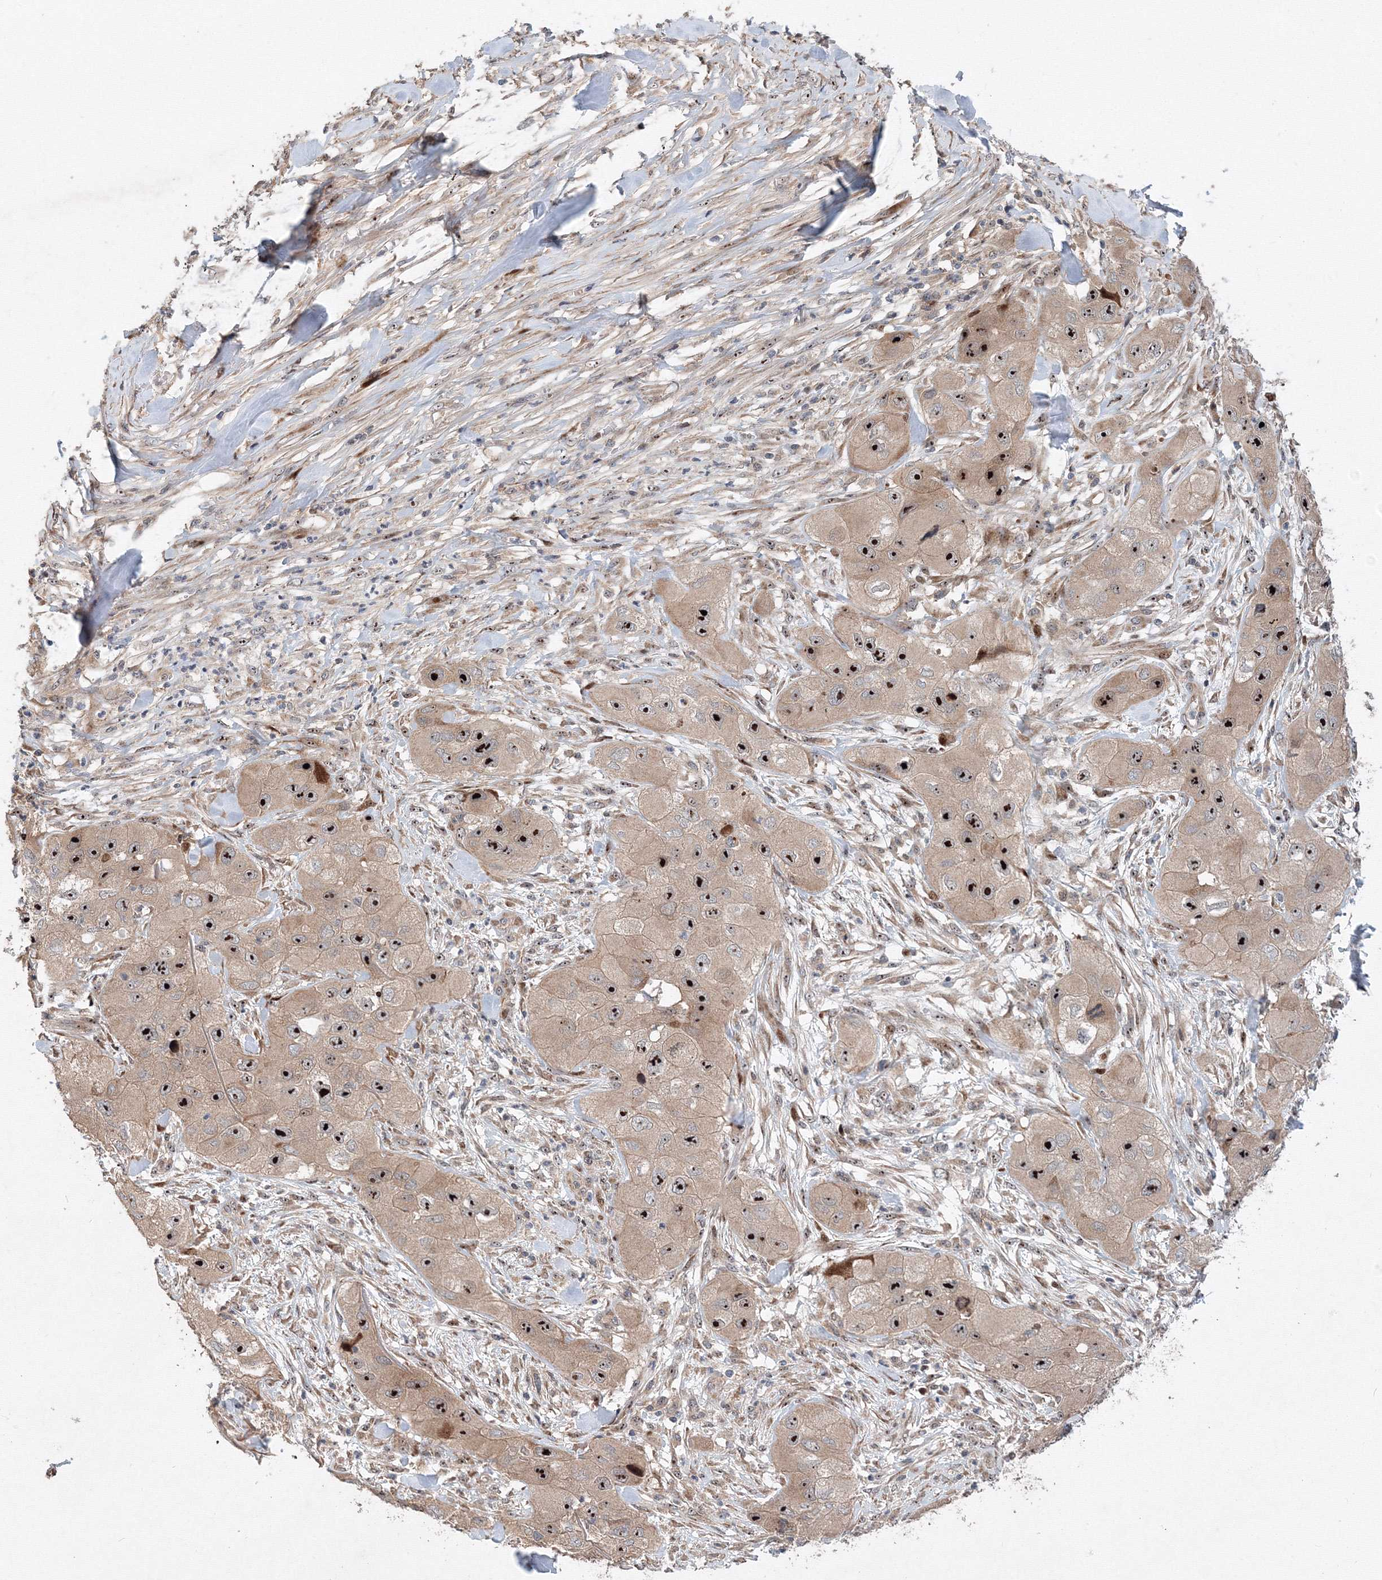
{"staining": {"intensity": "strong", "quantity": "25%-75%", "location": "cytoplasmic/membranous,nuclear"}, "tissue": "skin cancer", "cell_type": "Tumor cells", "image_type": "cancer", "snomed": [{"axis": "morphology", "description": "Squamous cell carcinoma, NOS"}, {"axis": "topography", "description": "Skin"}, {"axis": "topography", "description": "Subcutis"}], "caption": "DAB immunohistochemical staining of human skin cancer reveals strong cytoplasmic/membranous and nuclear protein expression in about 25%-75% of tumor cells.", "gene": "ANKAR", "patient": {"sex": "male", "age": 73}}